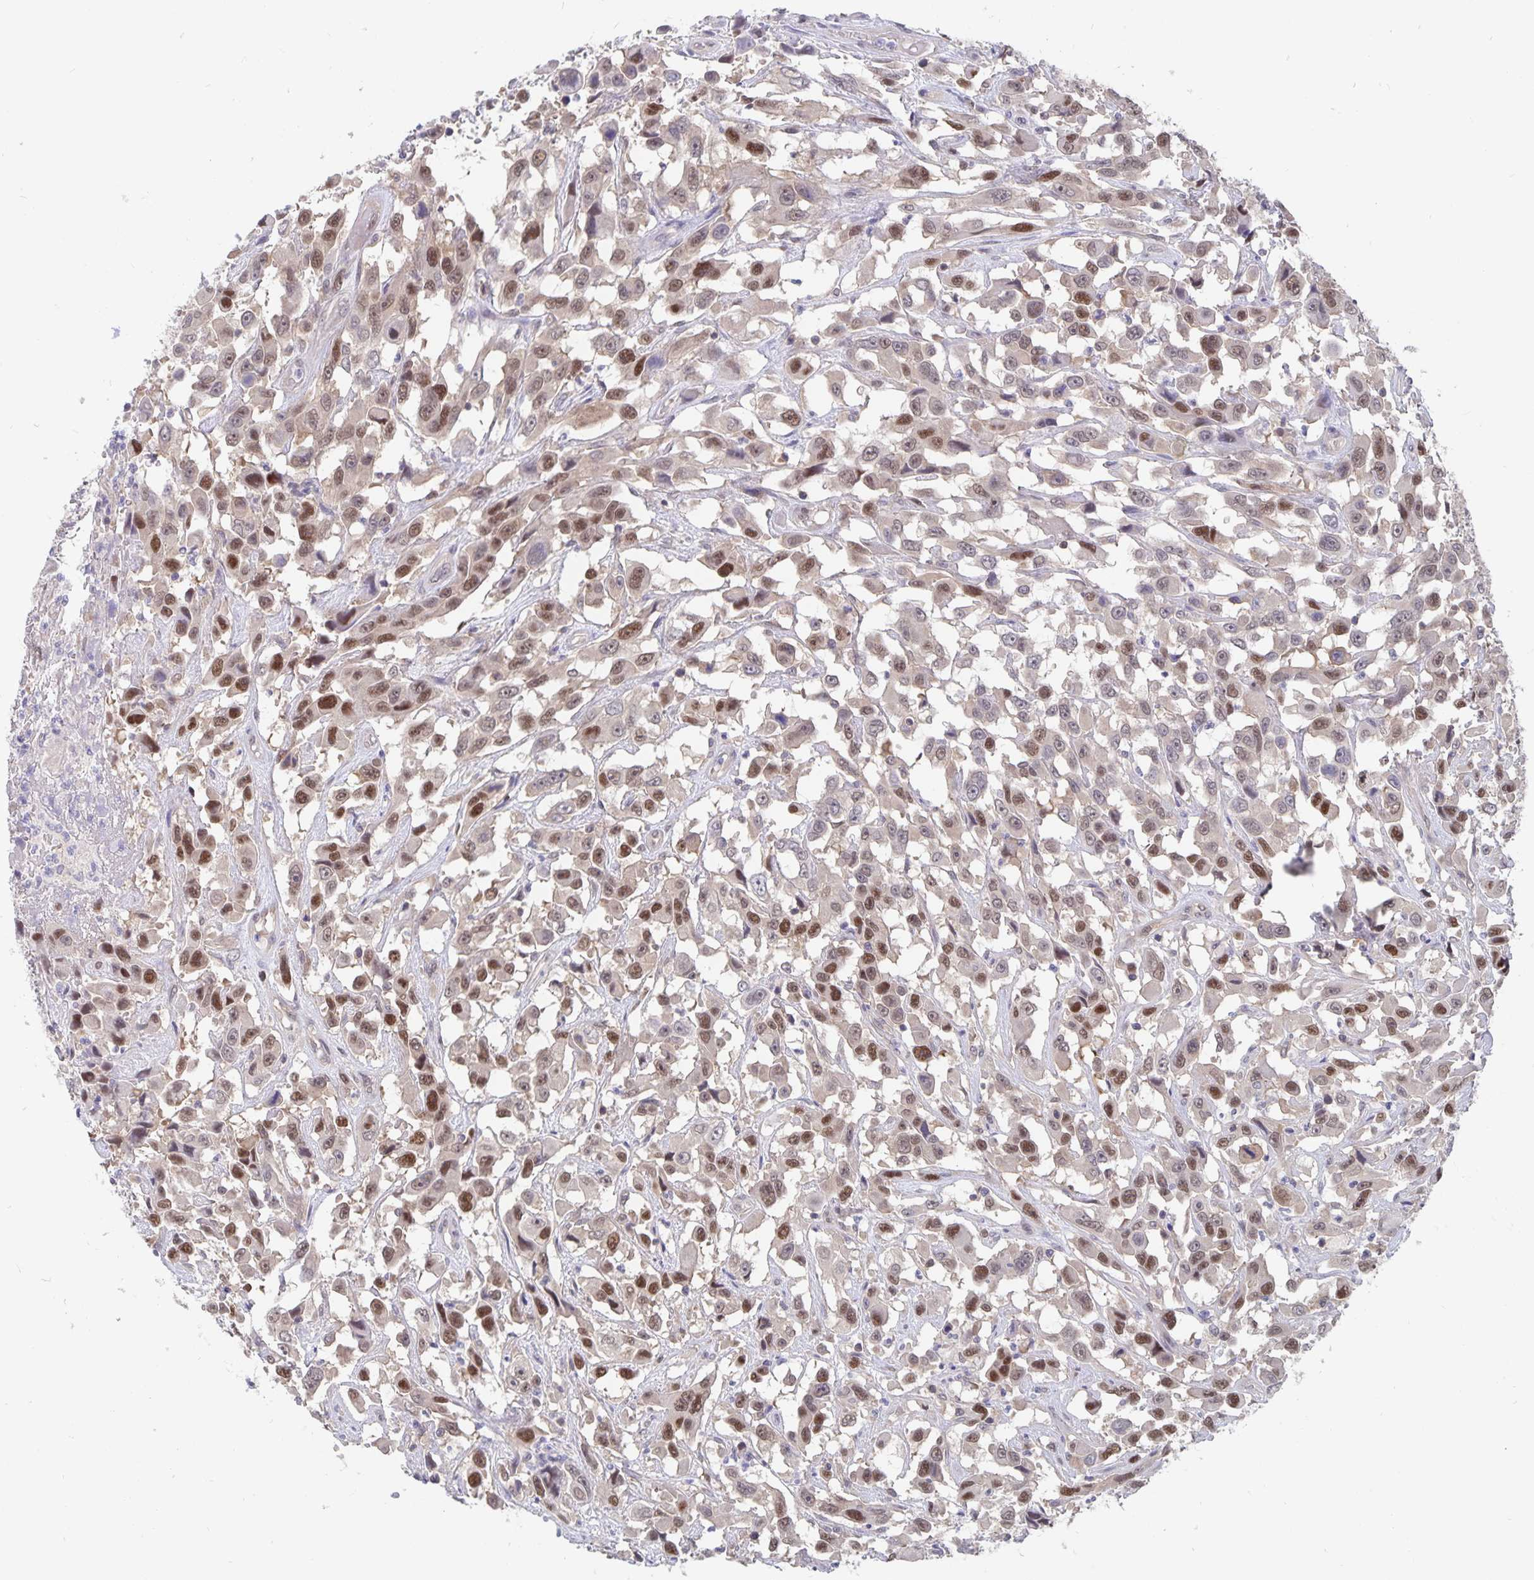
{"staining": {"intensity": "moderate", "quantity": "25%-75%", "location": "nuclear"}, "tissue": "urothelial cancer", "cell_type": "Tumor cells", "image_type": "cancer", "snomed": [{"axis": "morphology", "description": "Urothelial carcinoma, High grade"}, {"axis": "topography", "description": "Urinary bladder"}], "caption": "DAB immunohistochemical staining of urothelial cancer exhibits moderate nuclear protein staining in about 25%-75% of tumor cells.", "gene": "BAG6", "patient": {"sex": "male", "age": 53}}